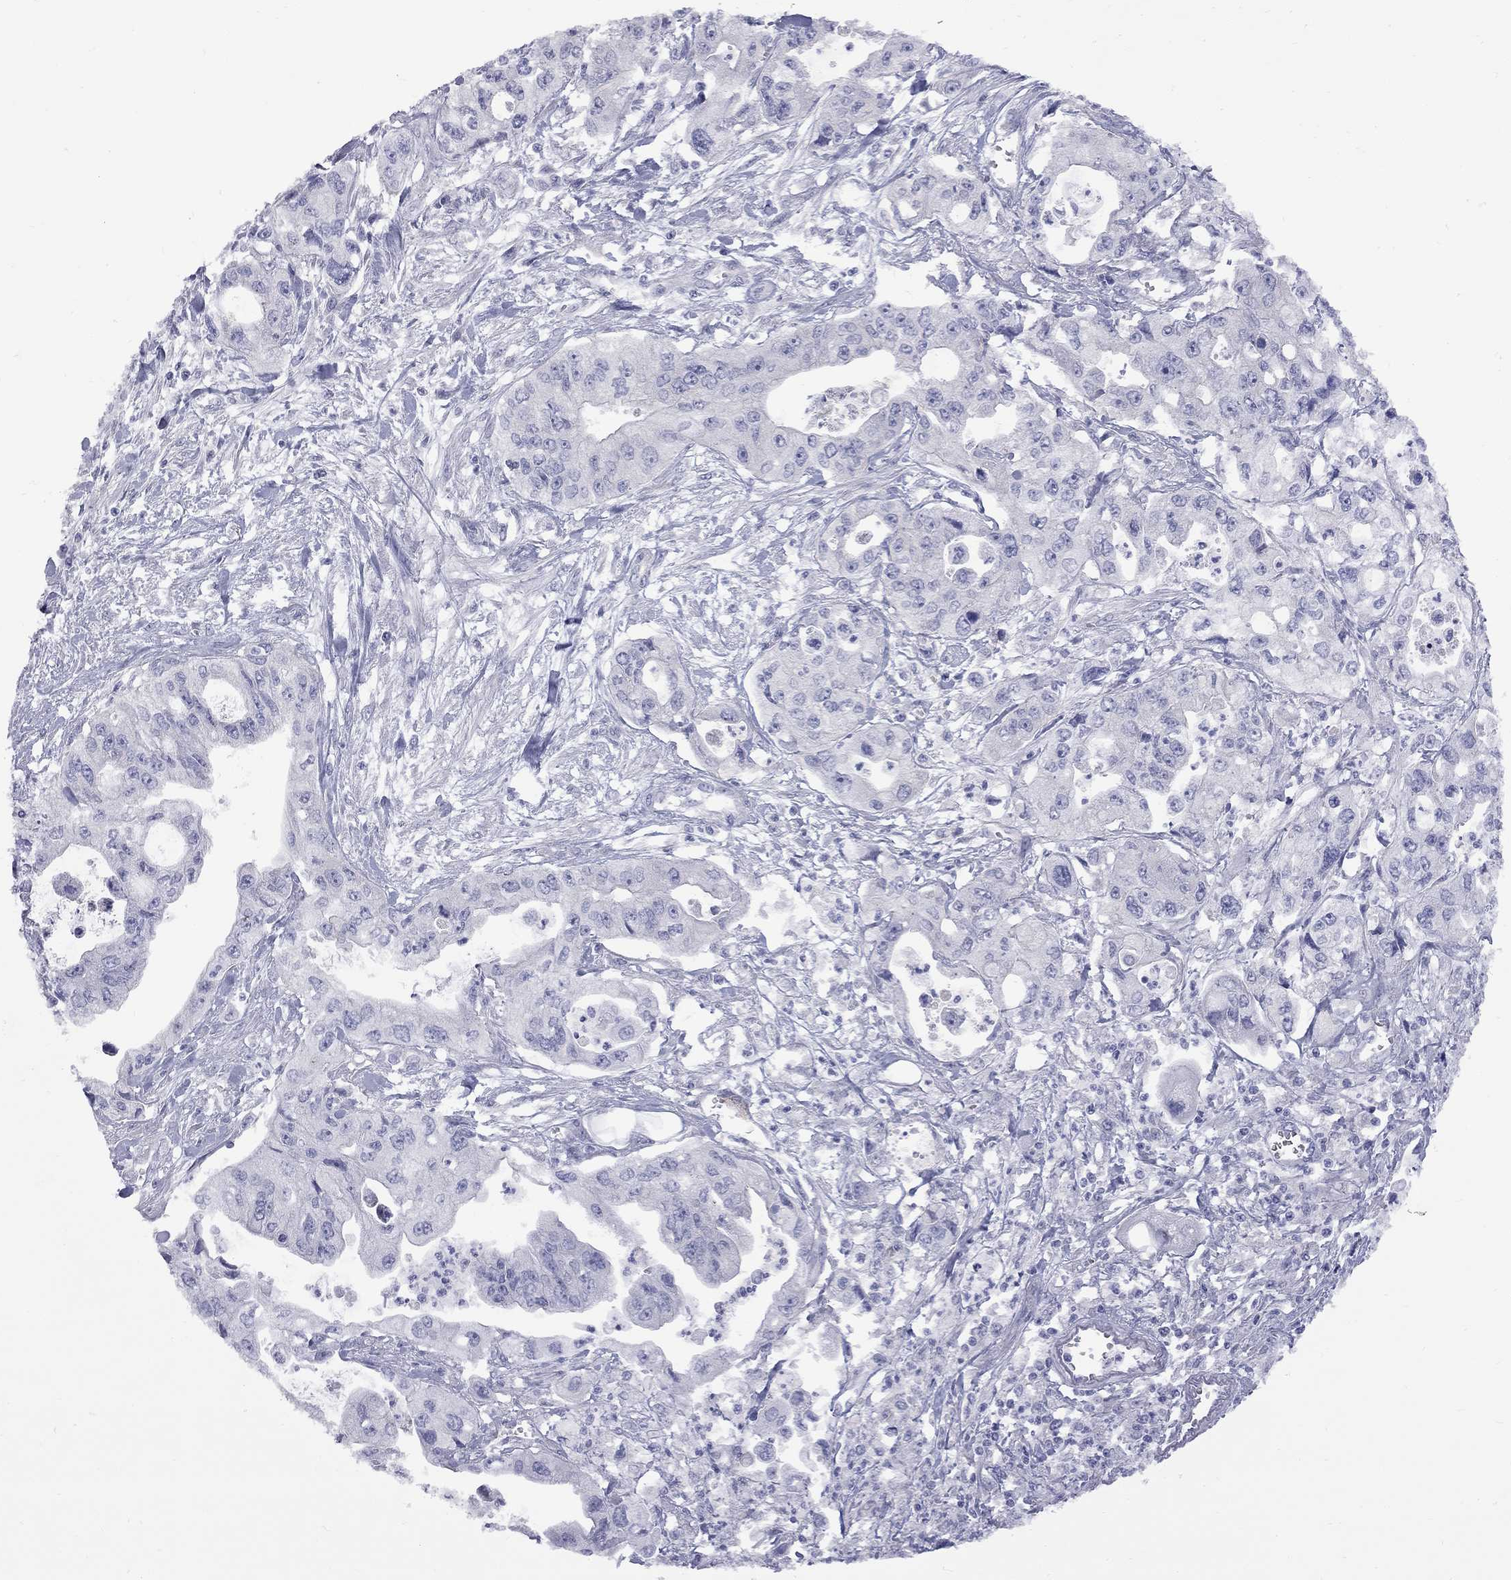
{"staining": {"intensity": "negative", "quantity": "none", "location": "none"}, "tissue": "pancreatic cancer", "cell_type": "Tumor cells", "image_type": "cancer", "snomed": [{"axis": "morphology", "description": "Adenocarcinoma, NOS"}, {"axis": "topography", "description": "Pancreas"}], "caption": "Tumor cells show no significant protein positivity in pancreatic adenocarcinoma. Brightfield microscopy of immunohistochemistry stained with DAB (3,3'-diaminobenzidine) (brown) and hematoxylin (blue), captured at high magnification.", "gene": "ABCB4", "patient": {"sex": "male", "age": 70}}